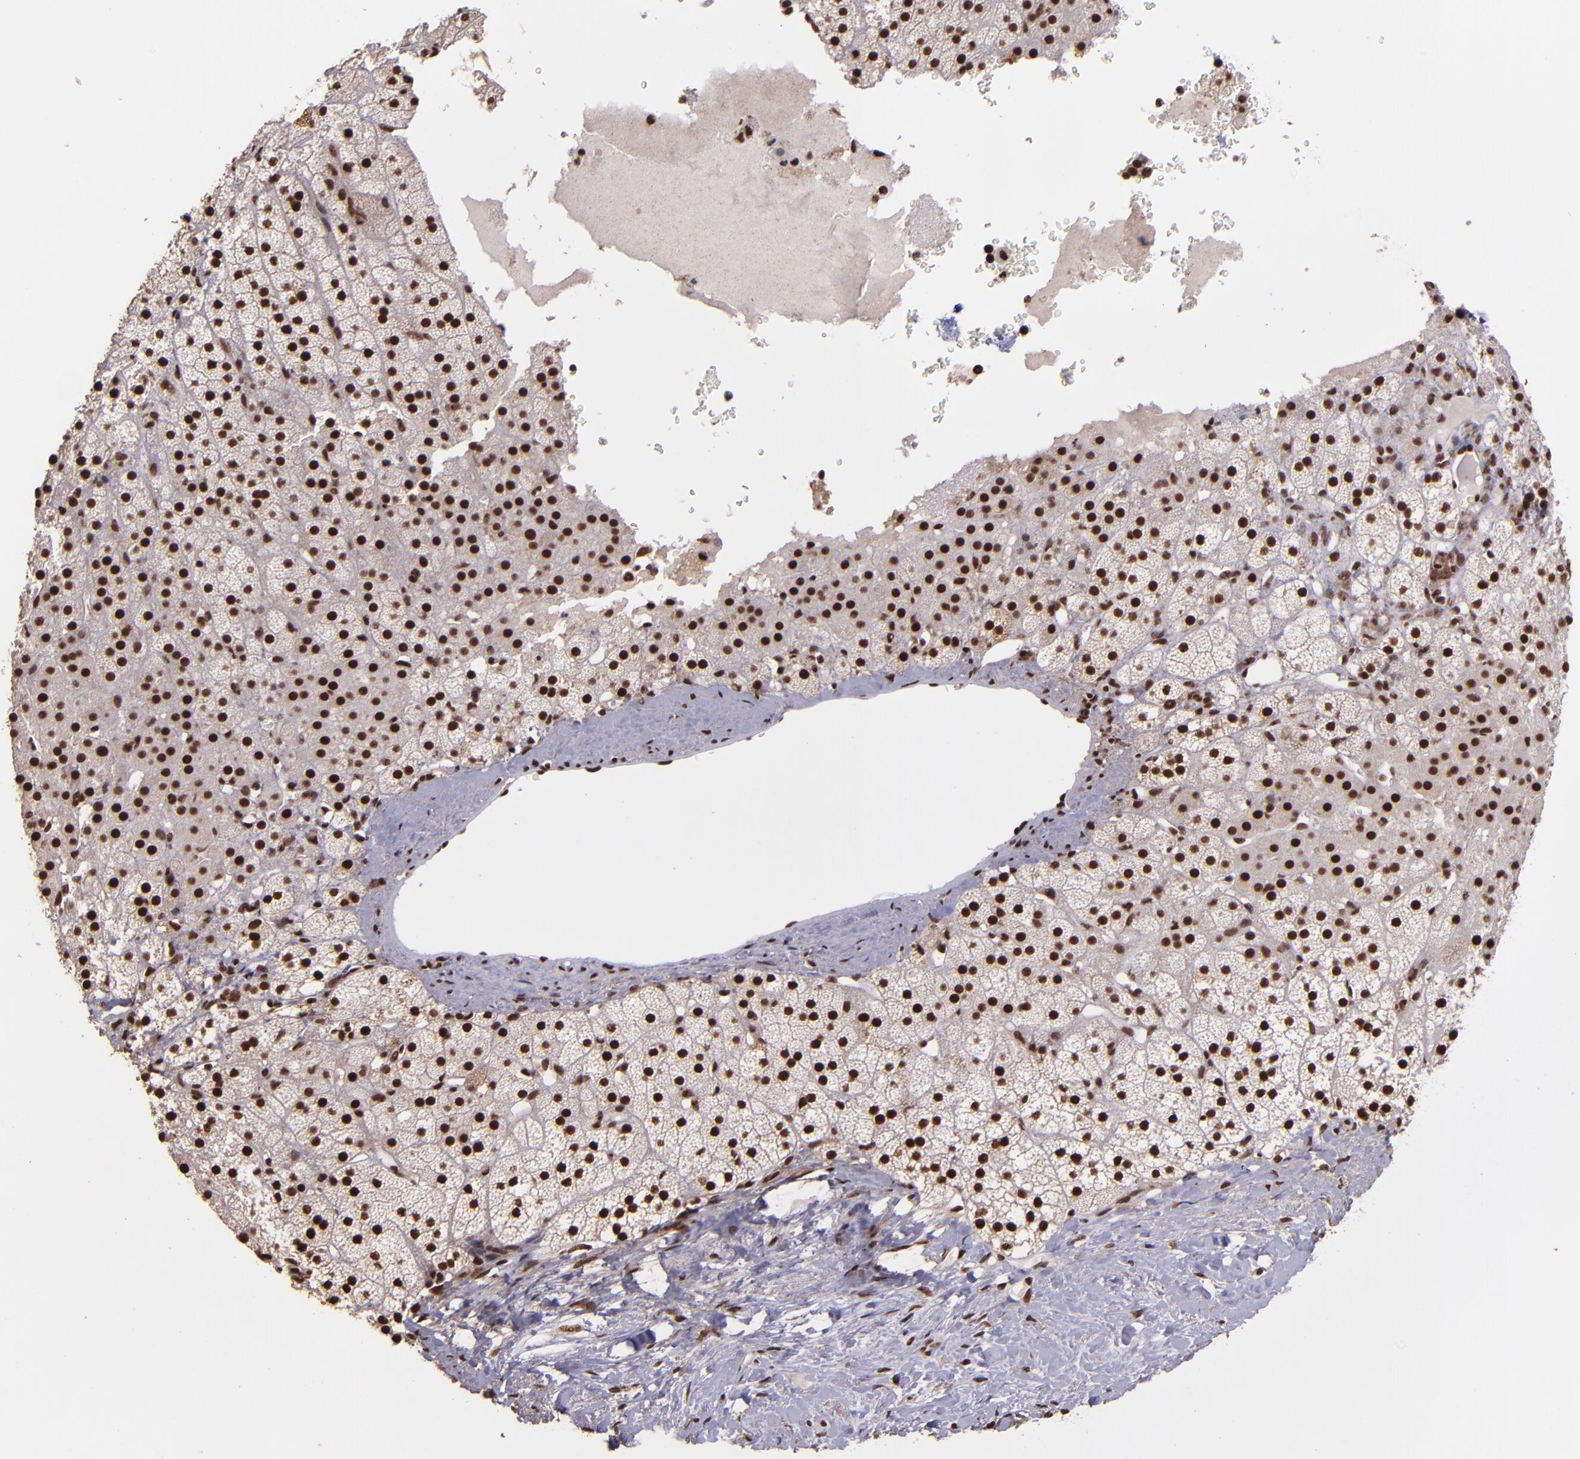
{"staining": {"intensity": "strong", "quantity": ">75%", "location": "cytoplasmic/membranous,nuclear"}, "tissue": "adrenal gland", "cell_type": "Glandular cells", "image_type": "normal", "snomed": [{"axis": "morphology", "description": "Normal tissue, NOS"}, {"axis": "topography", "description": "Adrenal gland"}], "caption": "Immunohistochemical staining of benign human adrenal gland shows >75% levels of strong cytoplasmic/membranous,nuclear protein positivity in about >75% of glandular cells.", "gene": "PQBP1", "patient": {"sex": "male", "age": 35}}